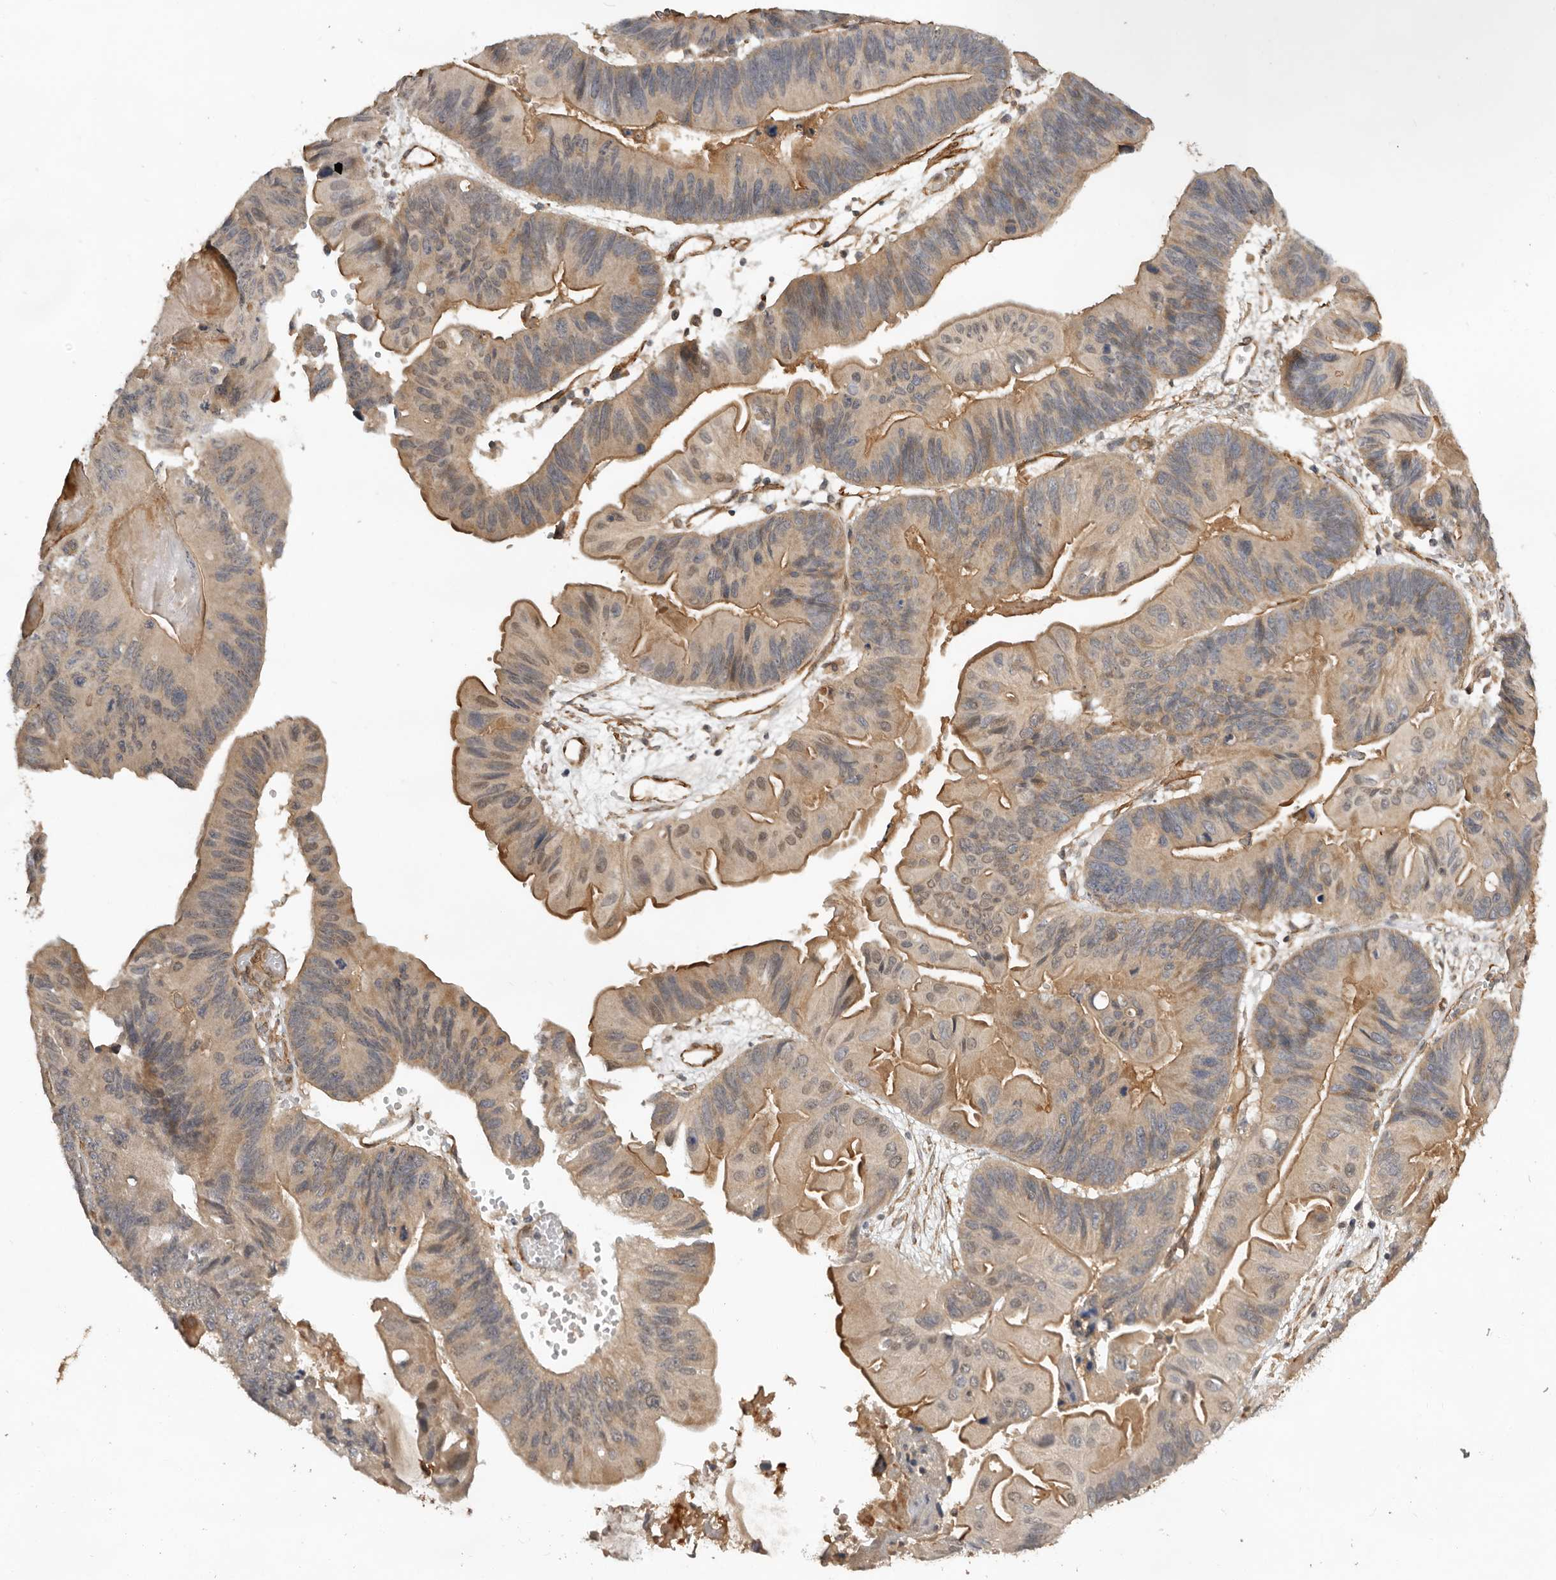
{"staining": {"intensity": "moderate", "quantity": ">75%", "location": "cytoplasmic/membranous"}, "tissue": "ovarian cancer", "cell_type": "Tumor cells", "image_type": "cancer", "snomed": [{"axis": "morphology", "description": "Cystadenocarcinoma, mucinous, NOS"}, {"axis": "topography", "description": "Ovary"}], "caption": "The micrograph demonstrates a brown stain indicating the presence of a protein in the cytoplasmic/membranous of tumor cells in ovarian mucinous cystadenocarcinoma.", "gene": "RNF157", "patient": {"sex": "female", "age": 61}}